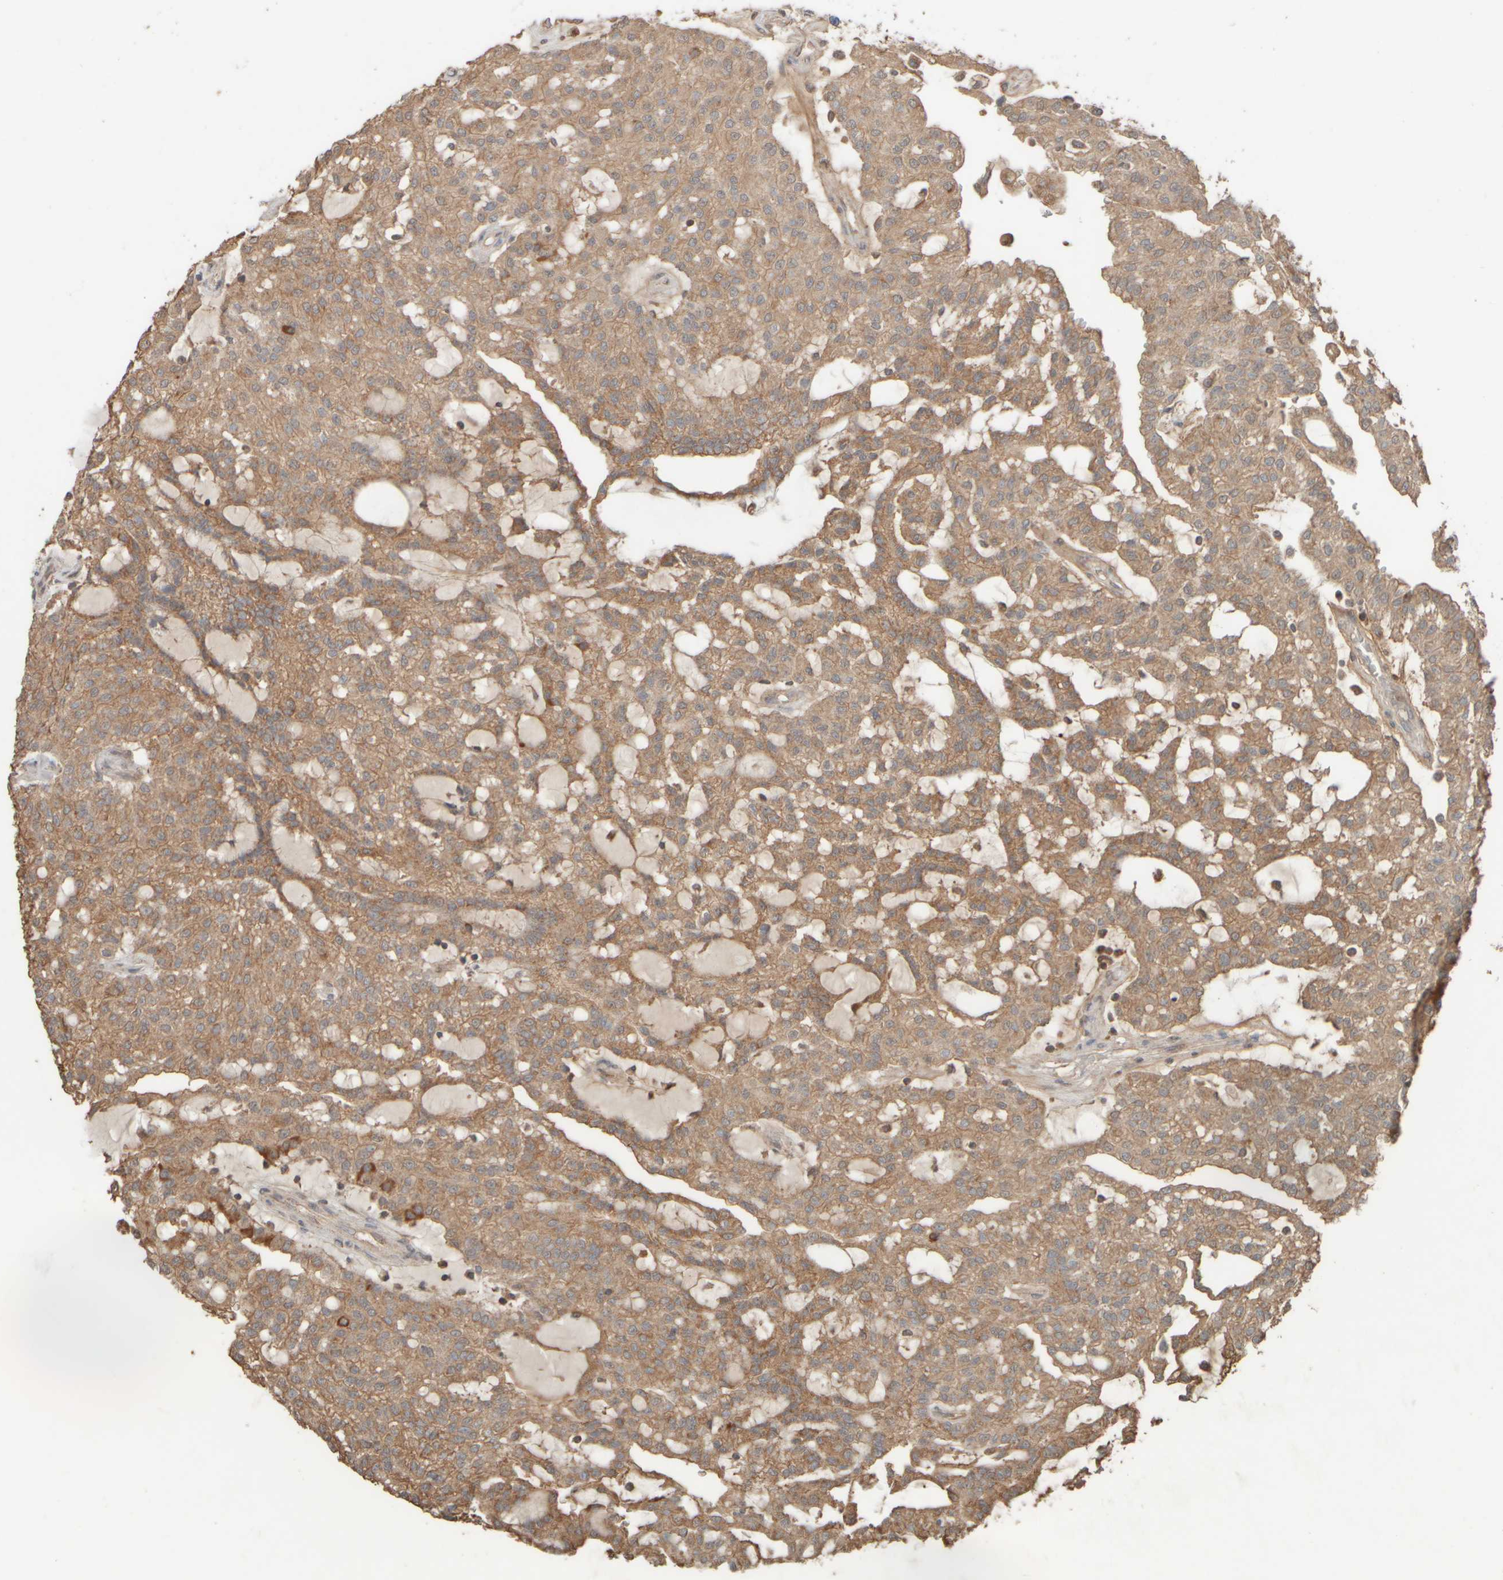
{"staining": {"intensity": "moderate", "quantity": ">75%", "location": "cytoplasmic/membranous"}, "tissue": "renal cancer", "cell_type": "Tumor cells", "image_type": "cancer", "snomed": [{"axis": "morphology", "description": "Adenocarcinoma, NOS"}, {"axis": "topography", "description": "Kidney"}], "caption": "This image shows immunohistochemistry staining of human renal cancer, with medium moderate cytoplasmic/membranous positivity in approximately >75% of tumor cells.", "gene": "EIF2B3", "patient": {"sex": "male", "age": 63}}